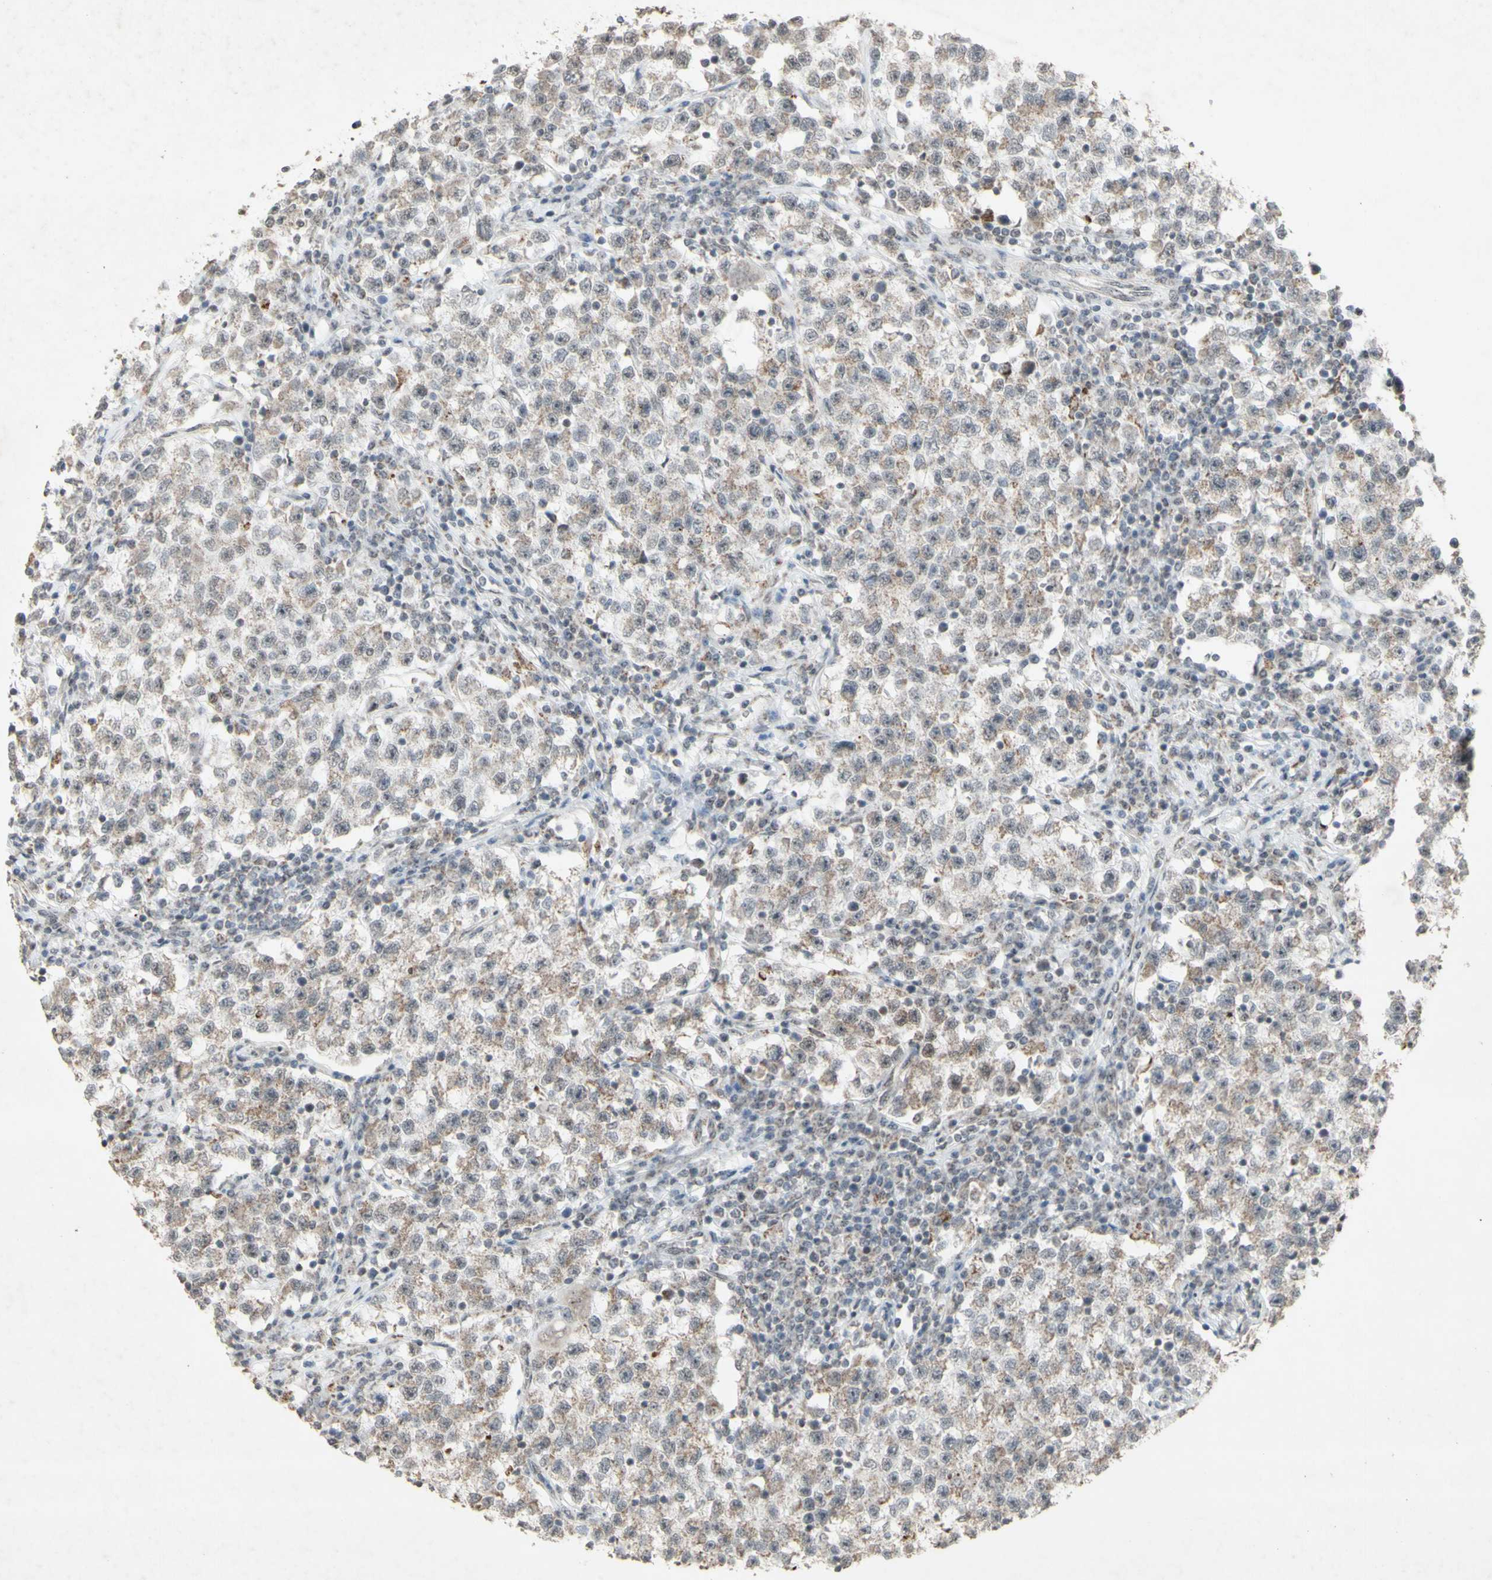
{"staining": {"intensity": "weak", "quantity": "25%-75%", "location": "cytoplasmic/membranous"}, "tissue": "testis cancer", "cell_type": "Tumor cells", "image_type": "cancer", "snomed": [{"axis": "morphology", "description": "Seminoma, NOS"}, {"axis": "topography", "description": "Testis"}], "caption": "This photomicrograph exhibits immunohistochemistry (IHC) staining of human testis cancer (seminoma), with low weak cytoplasmic/membranous expression in about 25%-75% of tumor cells.", "gene": "CENPB", "patient": {"sex": "male", "age": 22}}